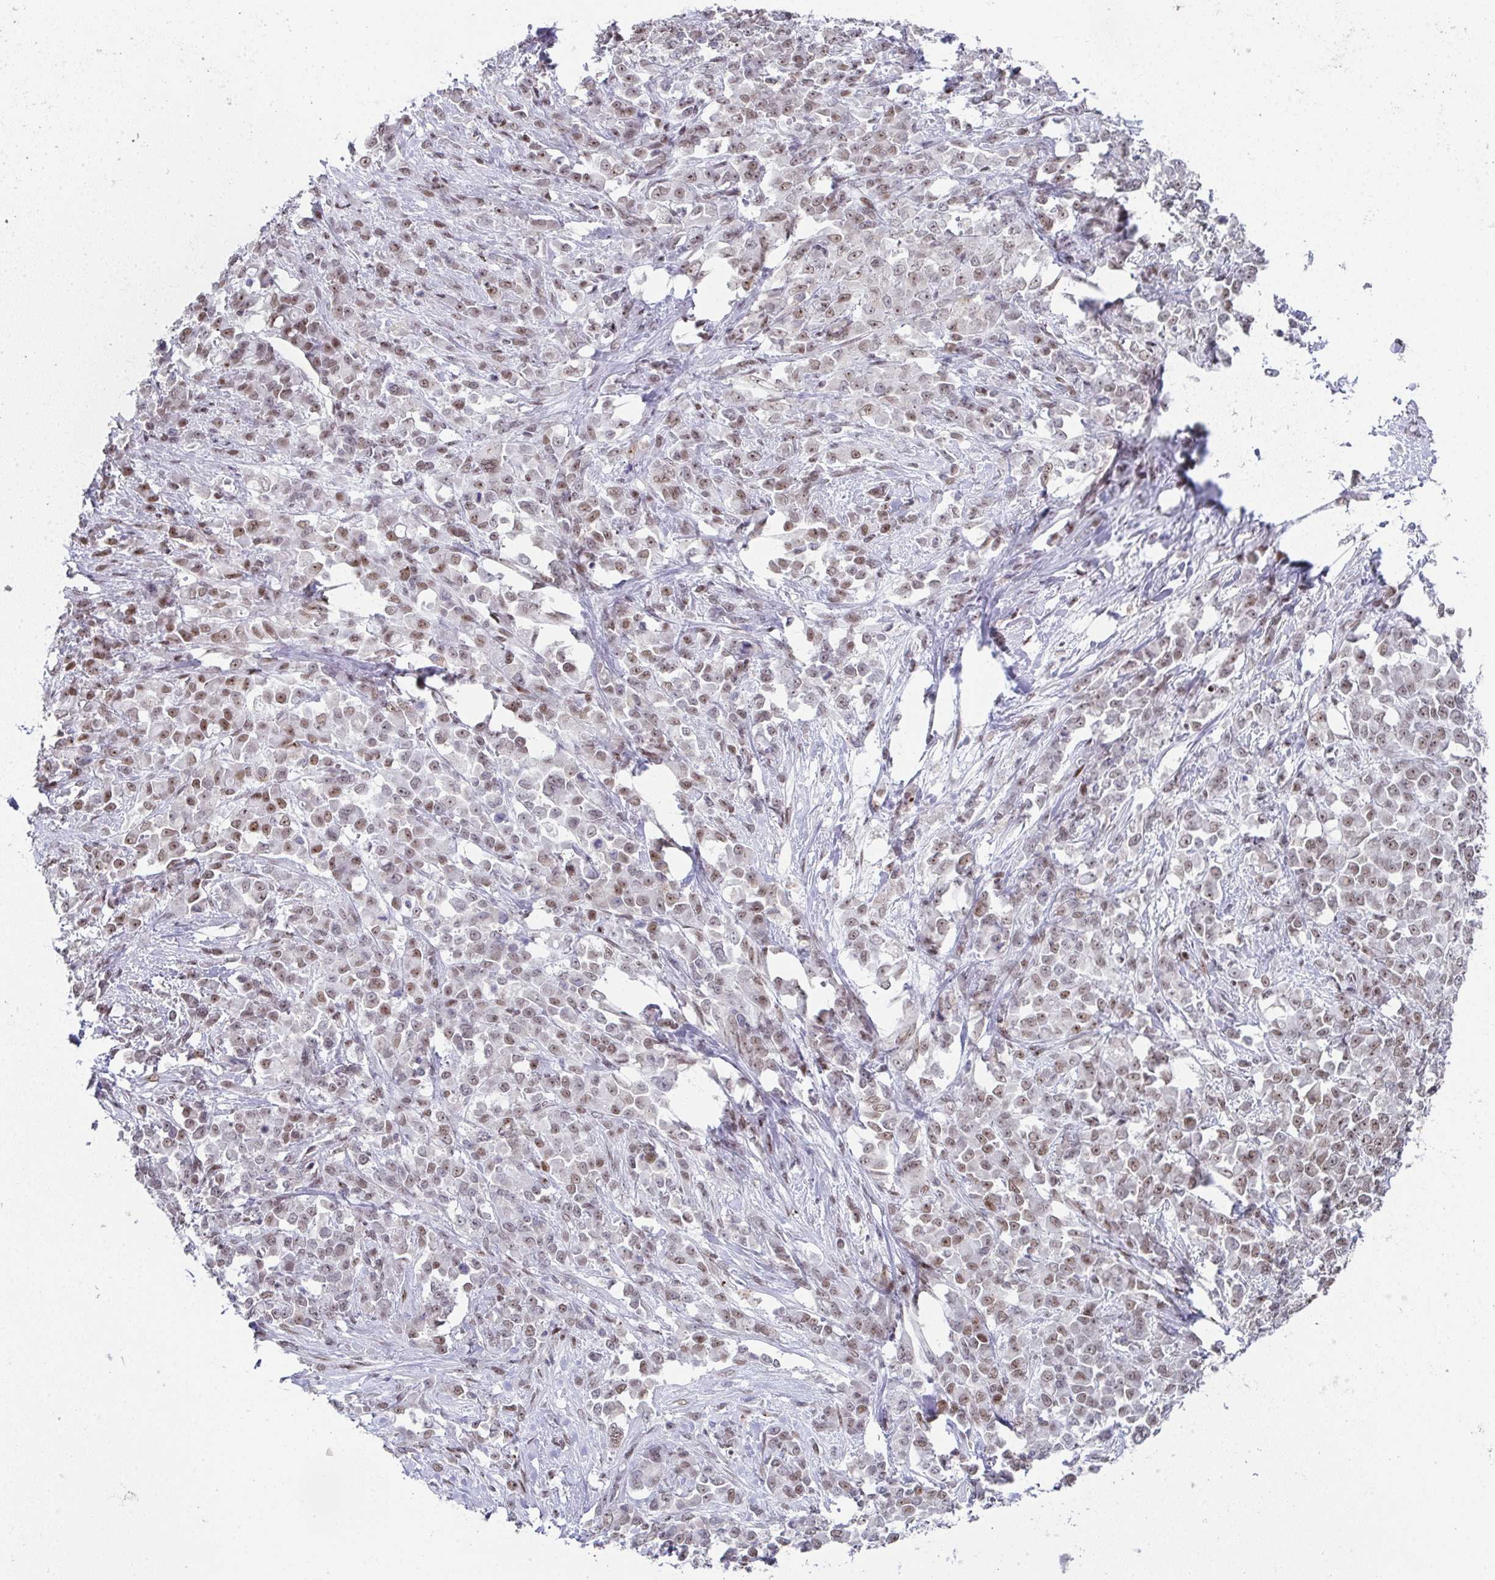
{"staining": {"intensity": "weak", "quantity": ">75%", "location": "nuclear"}, "tissue": "stomach cancer", "cell_type": "Tumor cells", "image_type": "cancer", "snomed": [{"axis": "morphology", "description": "Adenocarcinoma, NOS"}, {"axis": "topography", "description": "Stomach"}], "caption": "Human stomach cancer stained with a brown dye reveals weak nuclear positive expression in approximately >75% of tumor cells.", "gene": "RB1", "patient": {"sex": "female", "age": 76}}